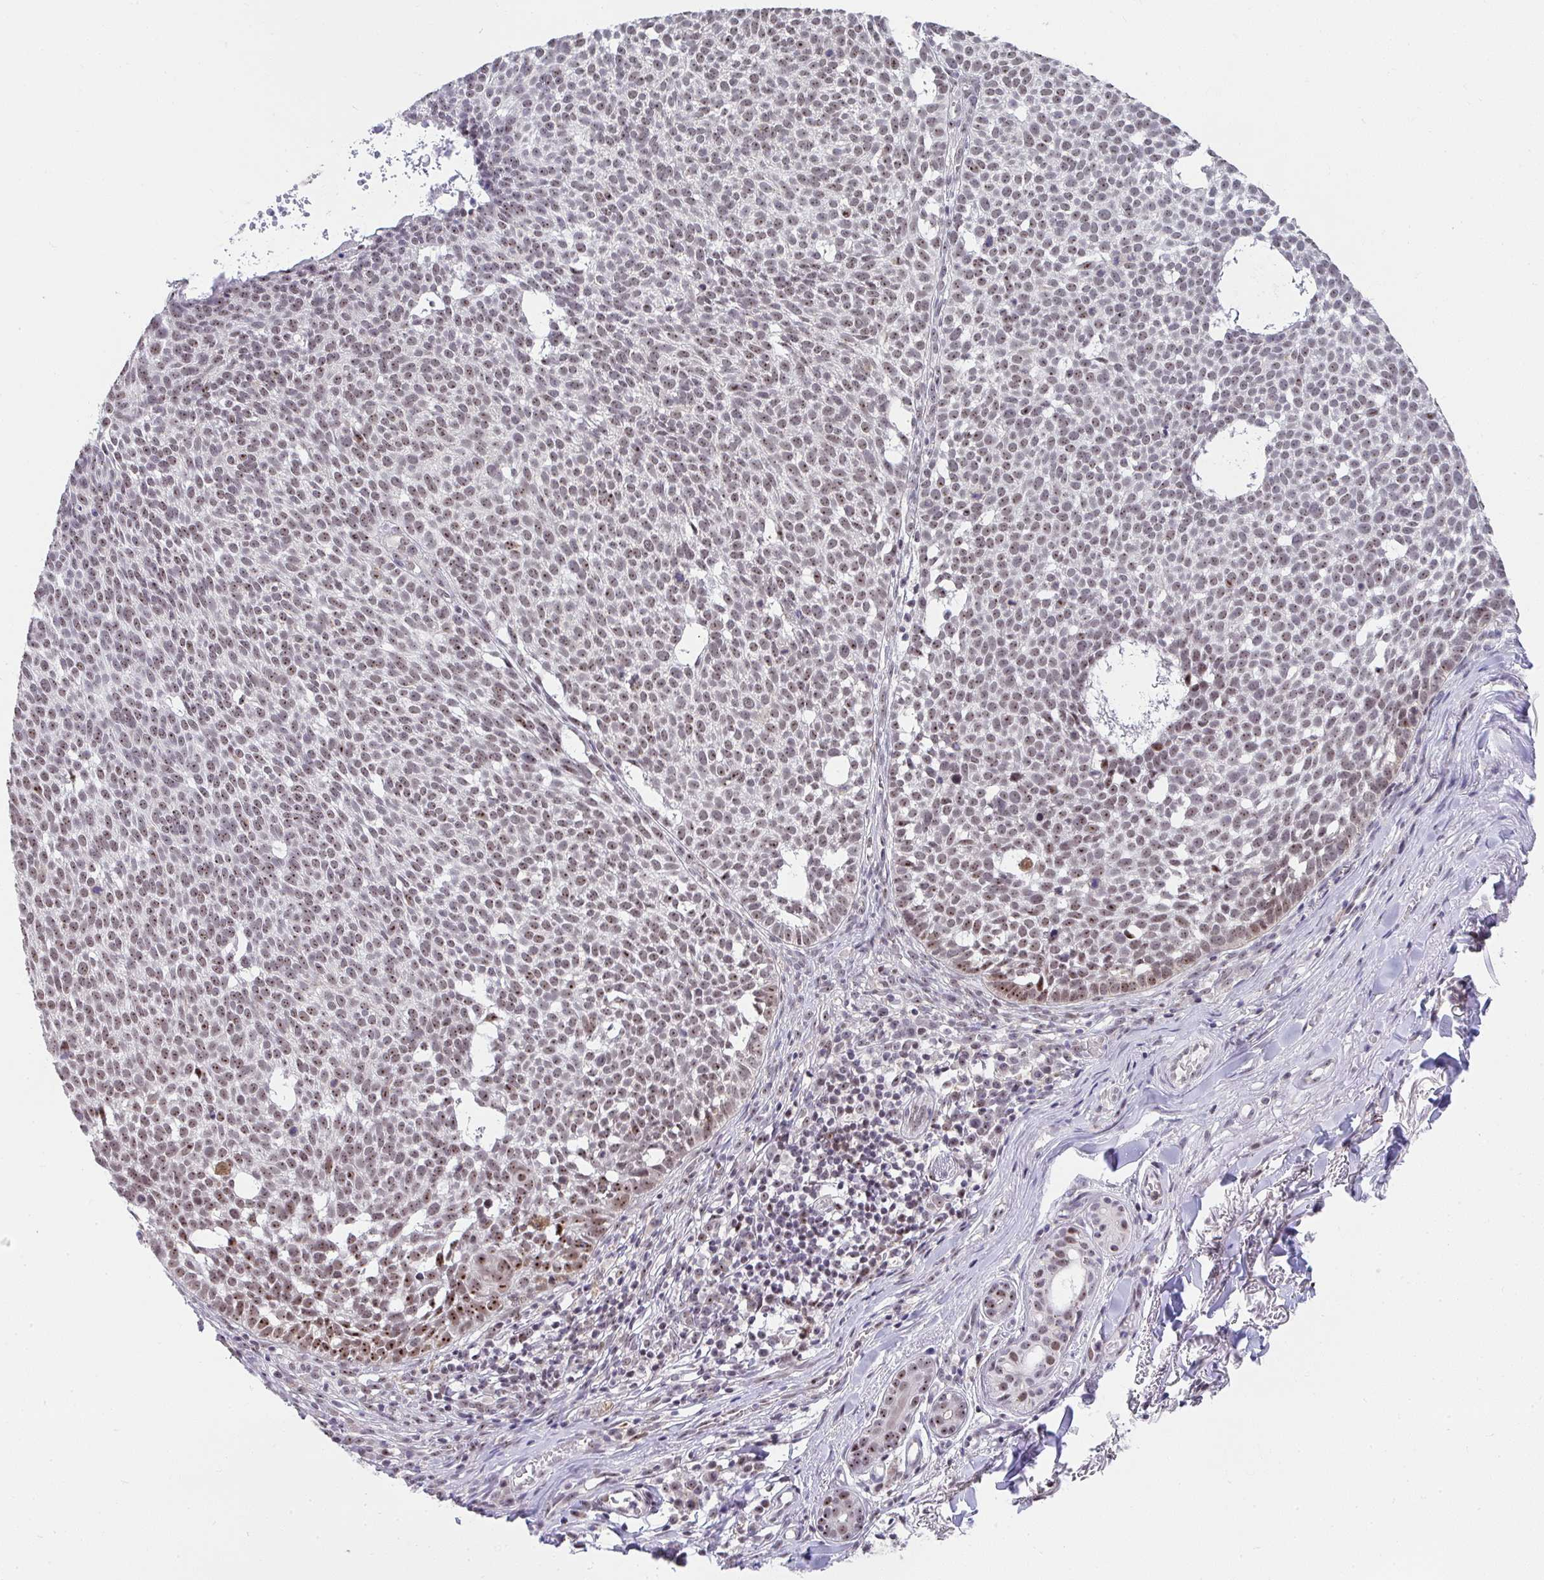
{"staining": {"intensity": "weak", "quantity": "25%-75%", "location": "nuclear"}, "tissue": "skin cancer", "cell_type": "Tumor cells", "image_type": "cancer", "snomed": [{"axis": "morphology", "description": "Basal cell carcinoma"}, {"axis": "topography", "description": "Skin"}], "caption": "An image of skin basal cell carcinoma stained for a protein exhibits weak nuclear brown staining in tumor cells.", "gene": "HIRA", "patient": {"sex": "male", "age": 63}}